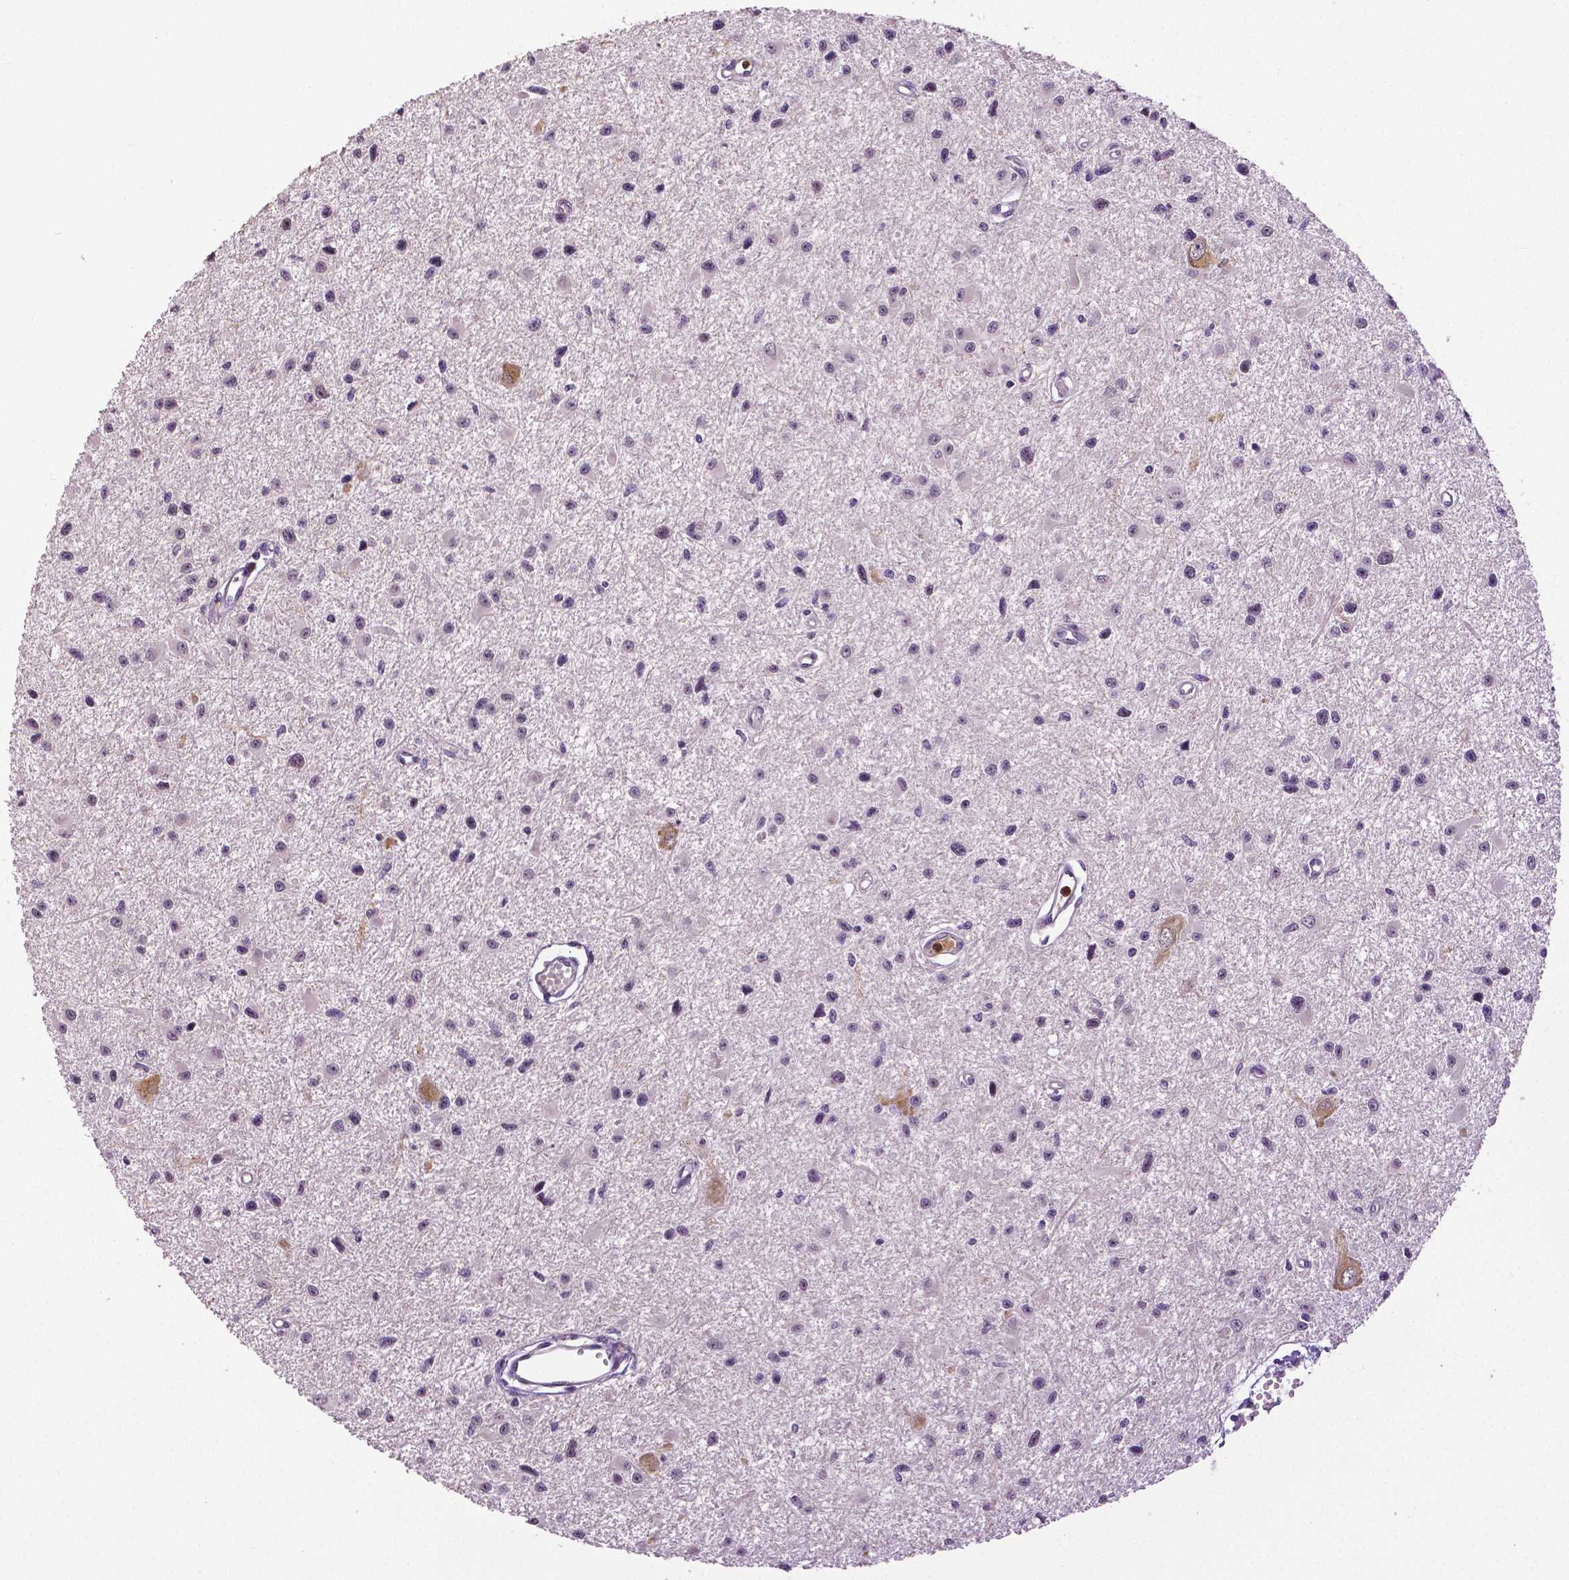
{"staining": {"intensity": "negative", "quantity": "none", "location": "none"}, "tissue": "glioma", "cell_type": "Tumor cells", "image_type": "cancer", "snomed": [{"axis": "morphology", "description": "Glioma, malignant, High grade"}, {"axis": "topography", "description": "Brain"}], "caption": "A high-resolution histopathology image shows immunohistochemistry staining of malignant glioma (high-grade), which demonstrates no significant positivity in tumor cells.", "gene": "PTPN5", "patient": {"sex": "male", "age": 54}}